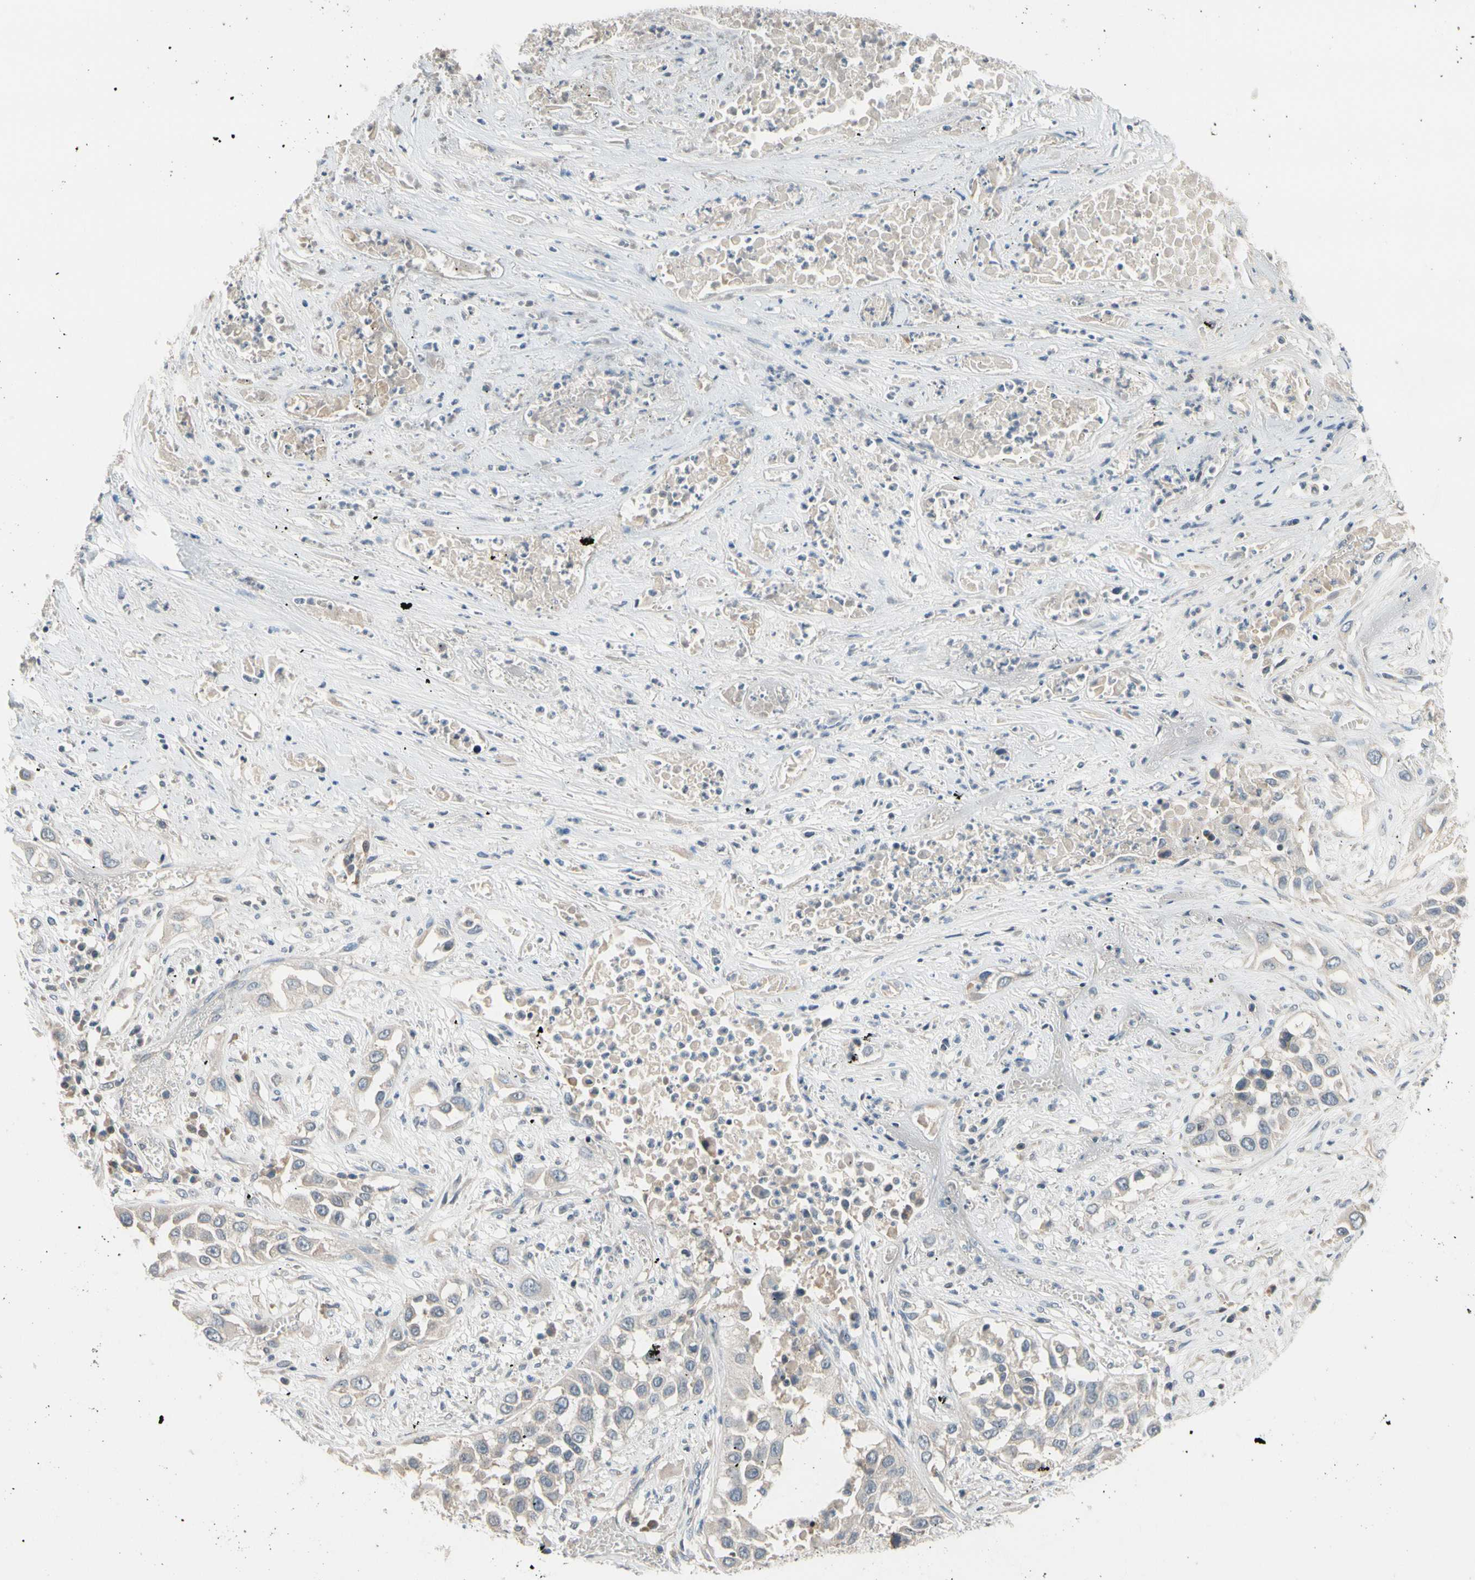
{"staining": {"intensity": "weak", "quantity": "<25%", "location": "cytoplasmic/membranous"}, "tissue": "lung cancer", "cell_type": "Tumor cells", "image_type": "cancer", "snomed": [{"axis": "morphology", "description": "Squamous cell carcinoma, NOS"}, {"axis": "topography", "description": "Lung"}], "caption": "Tumor cells are negative for protein expression in human squamous cell carcinoma (lung).", "gene": "PIP5K1B", "patient": {"sex": "male", "age": 71}}